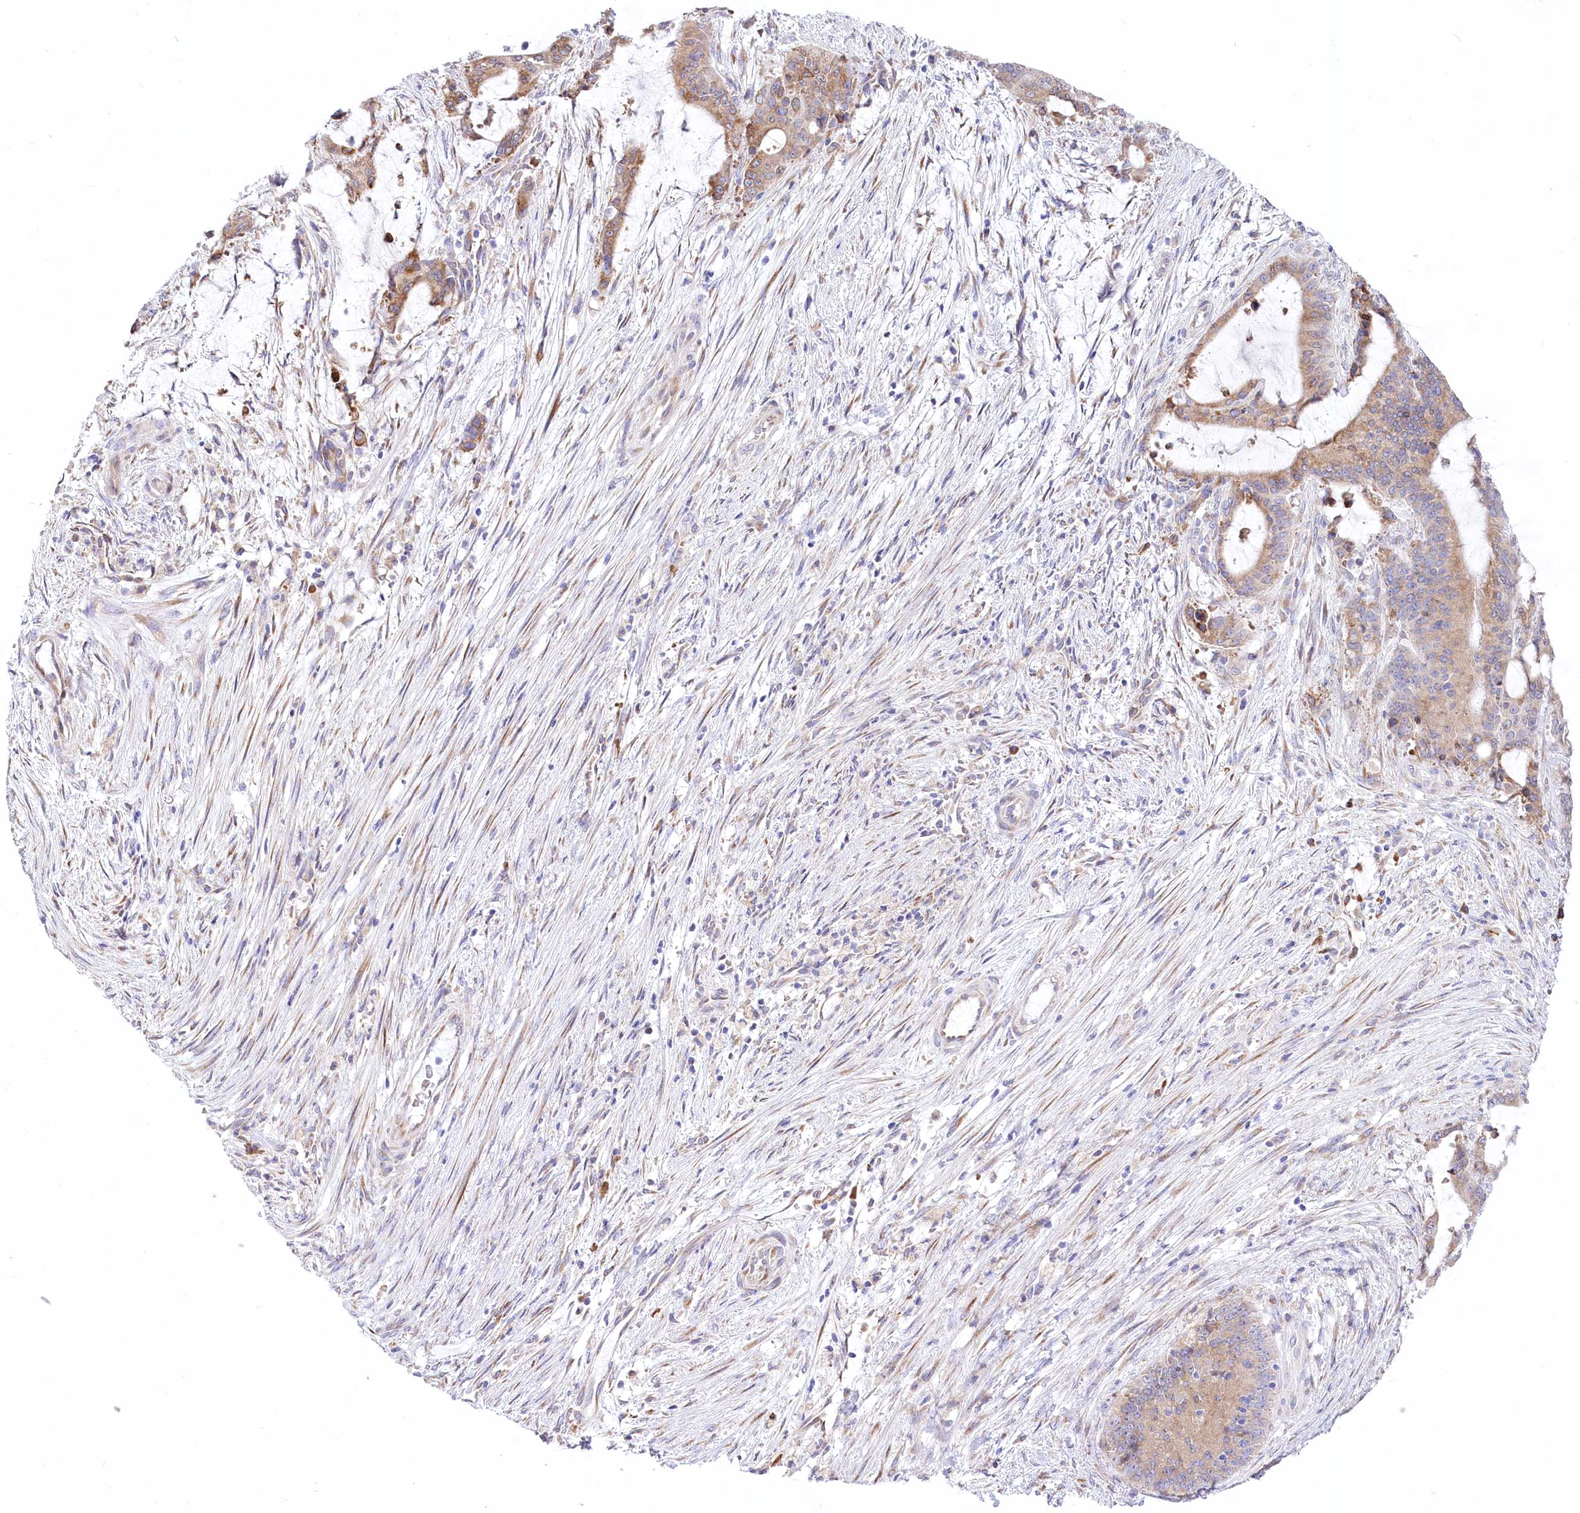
{"staining": {"intensity": "moderate", "quantity": ">75%", "location": "cytoplasmic/membranous"}, "tissue": "liver cancer", "cell_type": "Tumor cells", "image_type": "cancer", "snomed": [{"axis": "morphology", "description": "Normal tissue, NOS"}, {"axis": "morphology", "description": "Cholangiocarcinoma"}, {"axis": "topography", "description": "Liver"}, {"axis": "topography", "description": "Peripheral nerve tissue"}], "caption": "Protein expression analysis of human liver cancer reveals moderate cytoplasmic/membranous expression in approximately >75% of tumor cells. (DAB = brown stain, brightfield microscopy at high magnification).", "gene": "STT3B", "patient": {"sex": "female", "age": 73}}